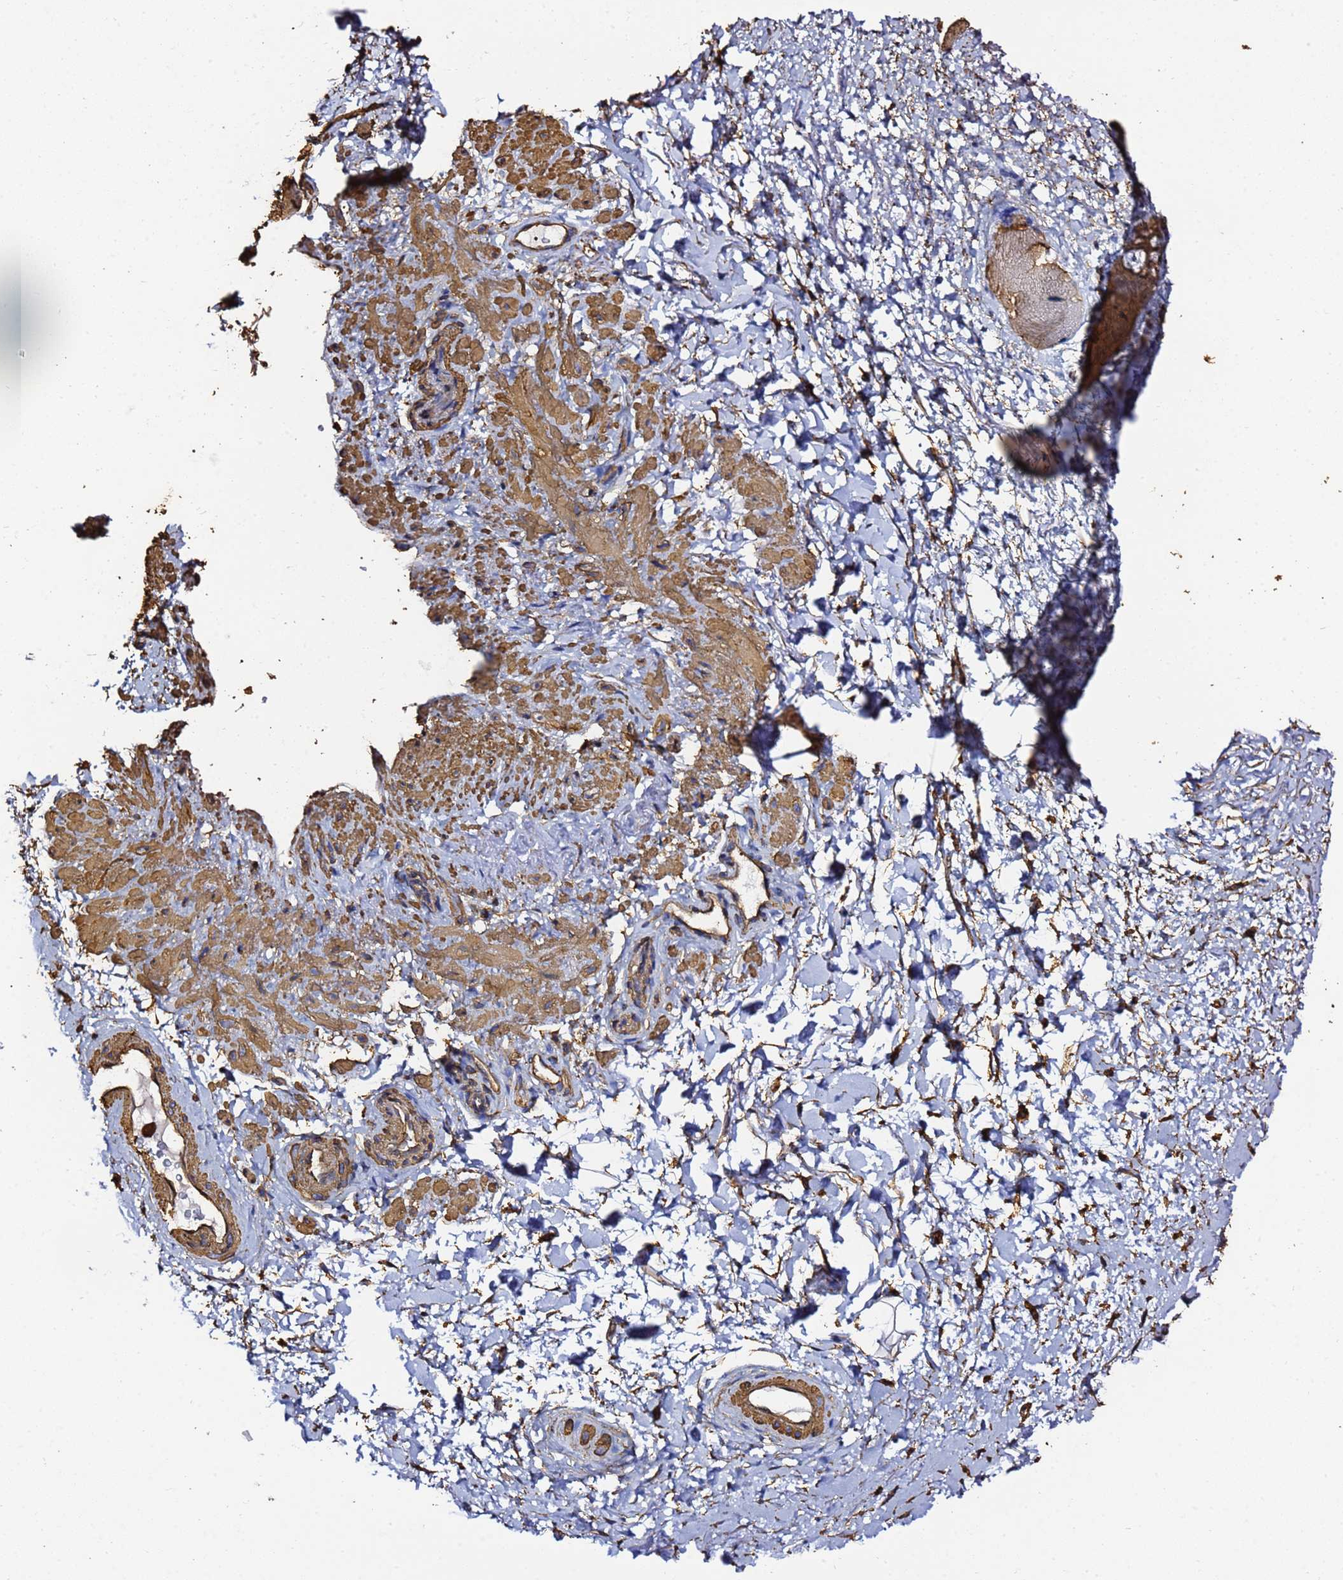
{"staining": {"intensity": "moderate", "quantity": ">75%", "location": "cytoplasmic/membranous"}, "tissue": "smooth muscle", "cell_type": "Smooth muscle cells", "image_type": "normal", "snomed": [{"axis": "morphology", "description": "Normal tissue, NOS"}, {"axis": "topography", "description": "Smooth muscle"}, {"axis": "topography", "description": "Peripheral nerve tissue"}], "caption": "Smooth muscle cells reveal medium levels of moderate cytoplasmic/membranous expression in approximately >75% of cells in unremarkable human smooth muscle.", "gene": "ACTA1", "patient": {"sex": "male", "age": 69}}